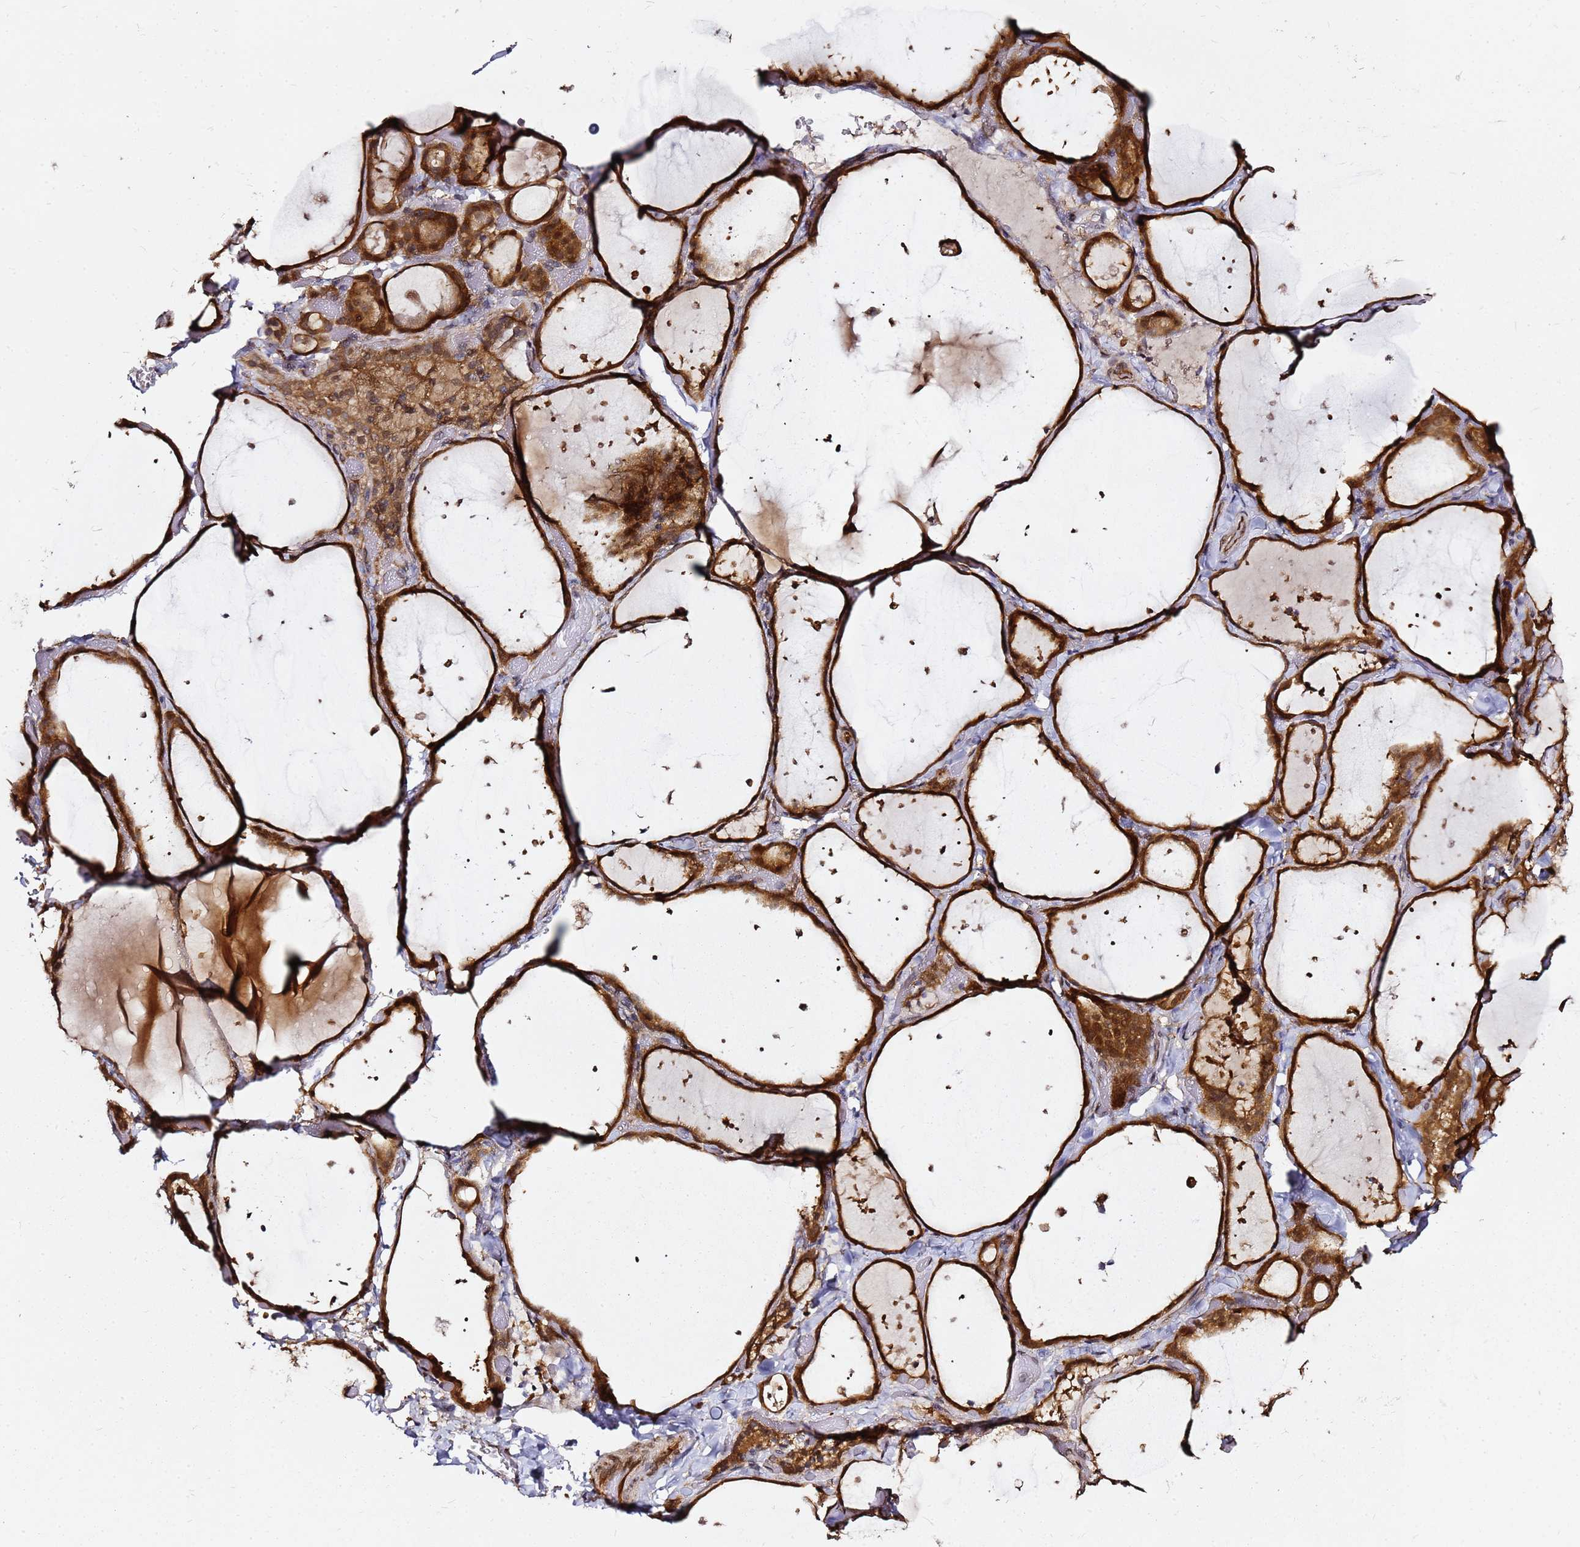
{"staining": {"intensity": "strong", "quantity": ">75%", "location": "cytoplasmic/membranous,nuclear"}, "tissue": "thyroid gland", "cell_type": "Glandular cells", "image_type": "normal", "snomed": [{"axis": "morphology", "description": "Normal tissue, NOS"}, {"axis": "topography", "description": "Thyroid gland"}], "caption": "Brown immunohistochemical staining in benign human thyroid gland demonstrates strong cytoplasmic/membranous,nuclear staining in about >75% of glandular cells. (Stains: DAB in brown, nuclei in blue, Microscopy: brightfield microscopy at high magnification).", "gene": "NUDT14", "patient": {"sex": "female", "age": 44}}